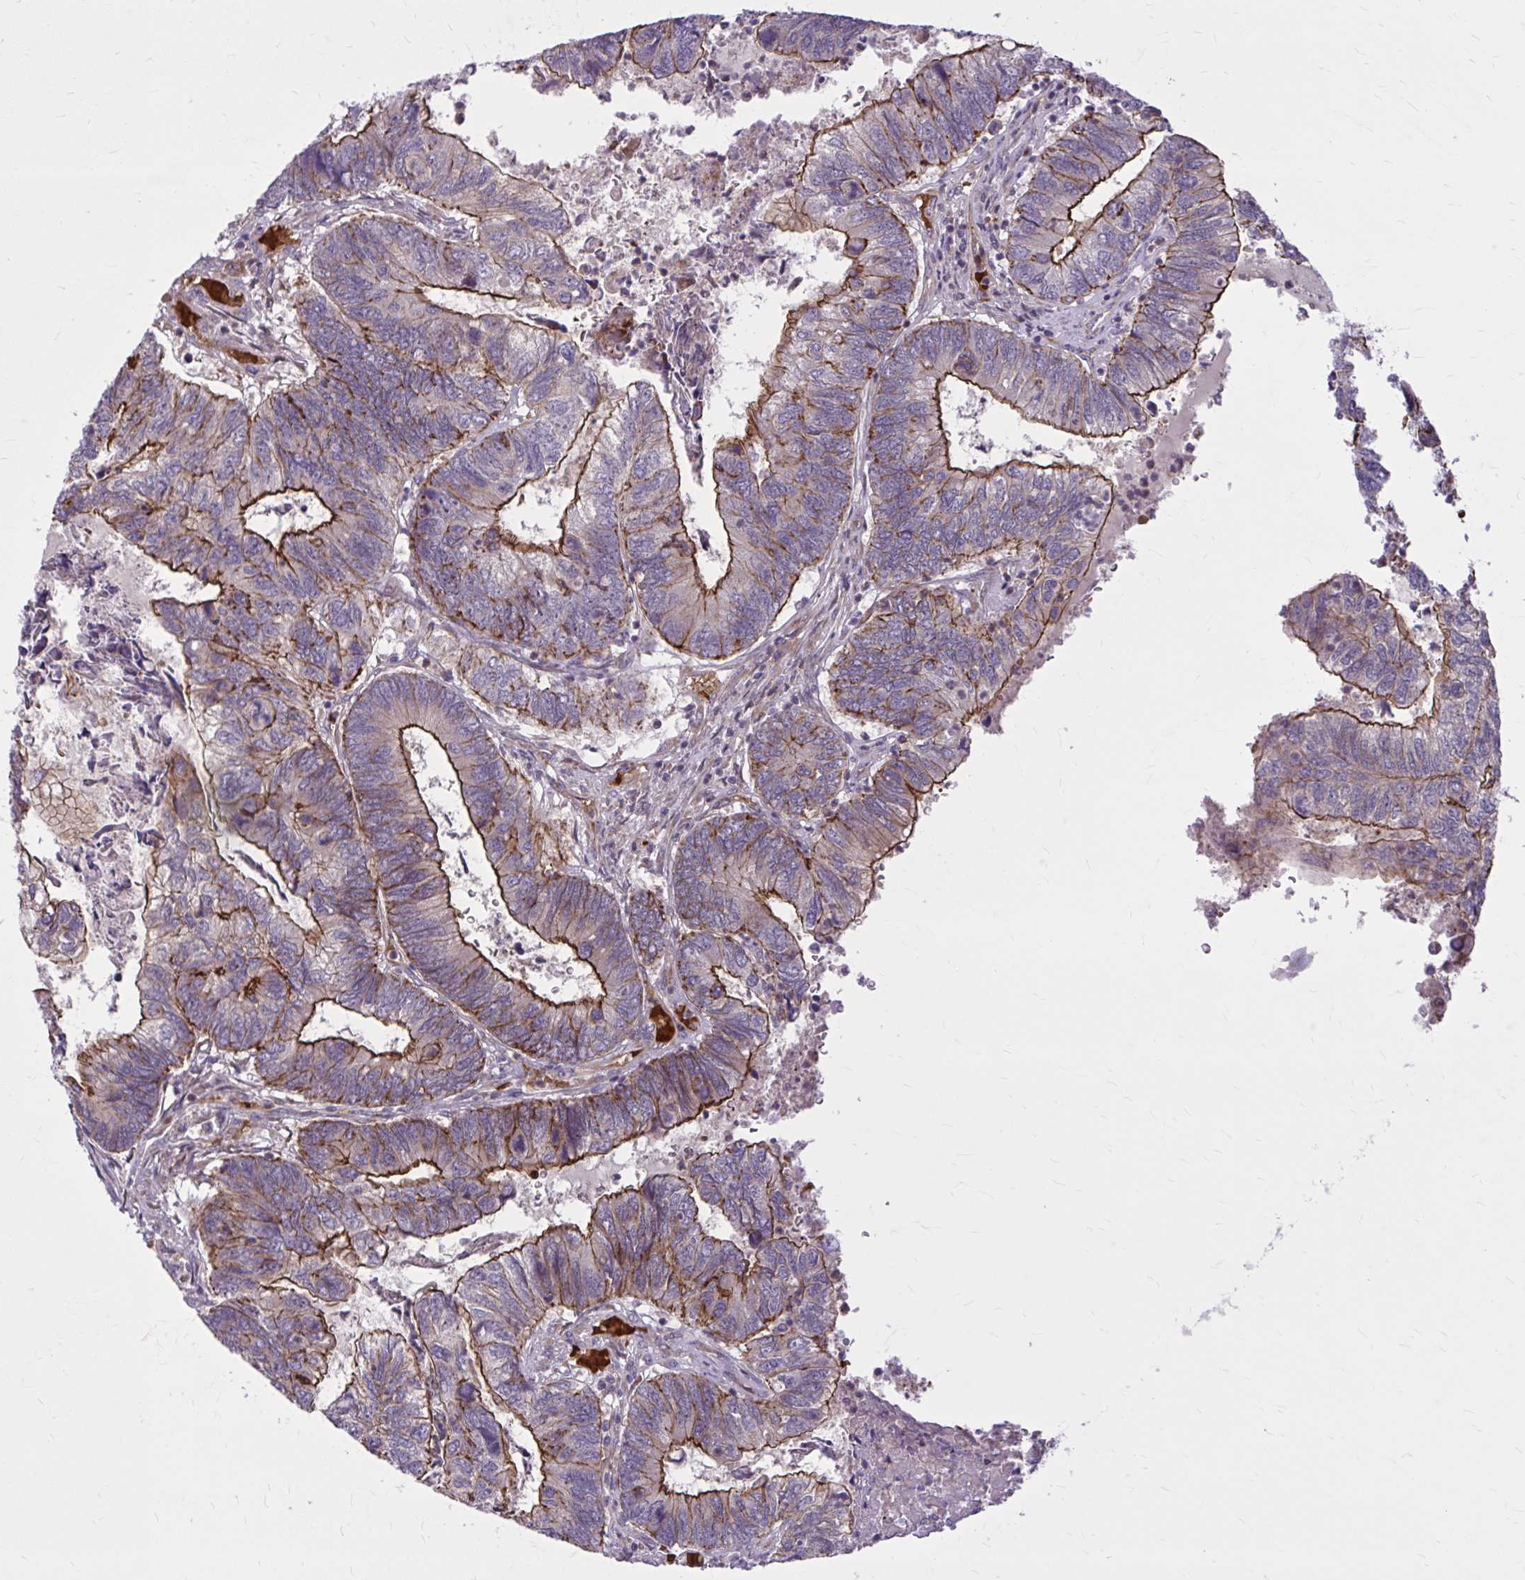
{"staining": {"intensity": "strong", "quantity": "25%-75%", "location": "cytoplasmic/membranous"}, "tissue": "colorectal cancer", "cell_type": "Tumor cells", "image_type": "cancer", "snomed": [{"axis": "morphology", "description": "Adenocarcinoma, NOS"}, {"axis": "topography", "description": "Colon"}], "caption": "Immunohistochemical staining of human adenocarcinoma (colorectal) displays strong cytoplasmic/membranous protein positivity in approximately 25%-75% of tumor cells.", "gene": "SNF8", "patient": {"sex": "female", "age": 67}}